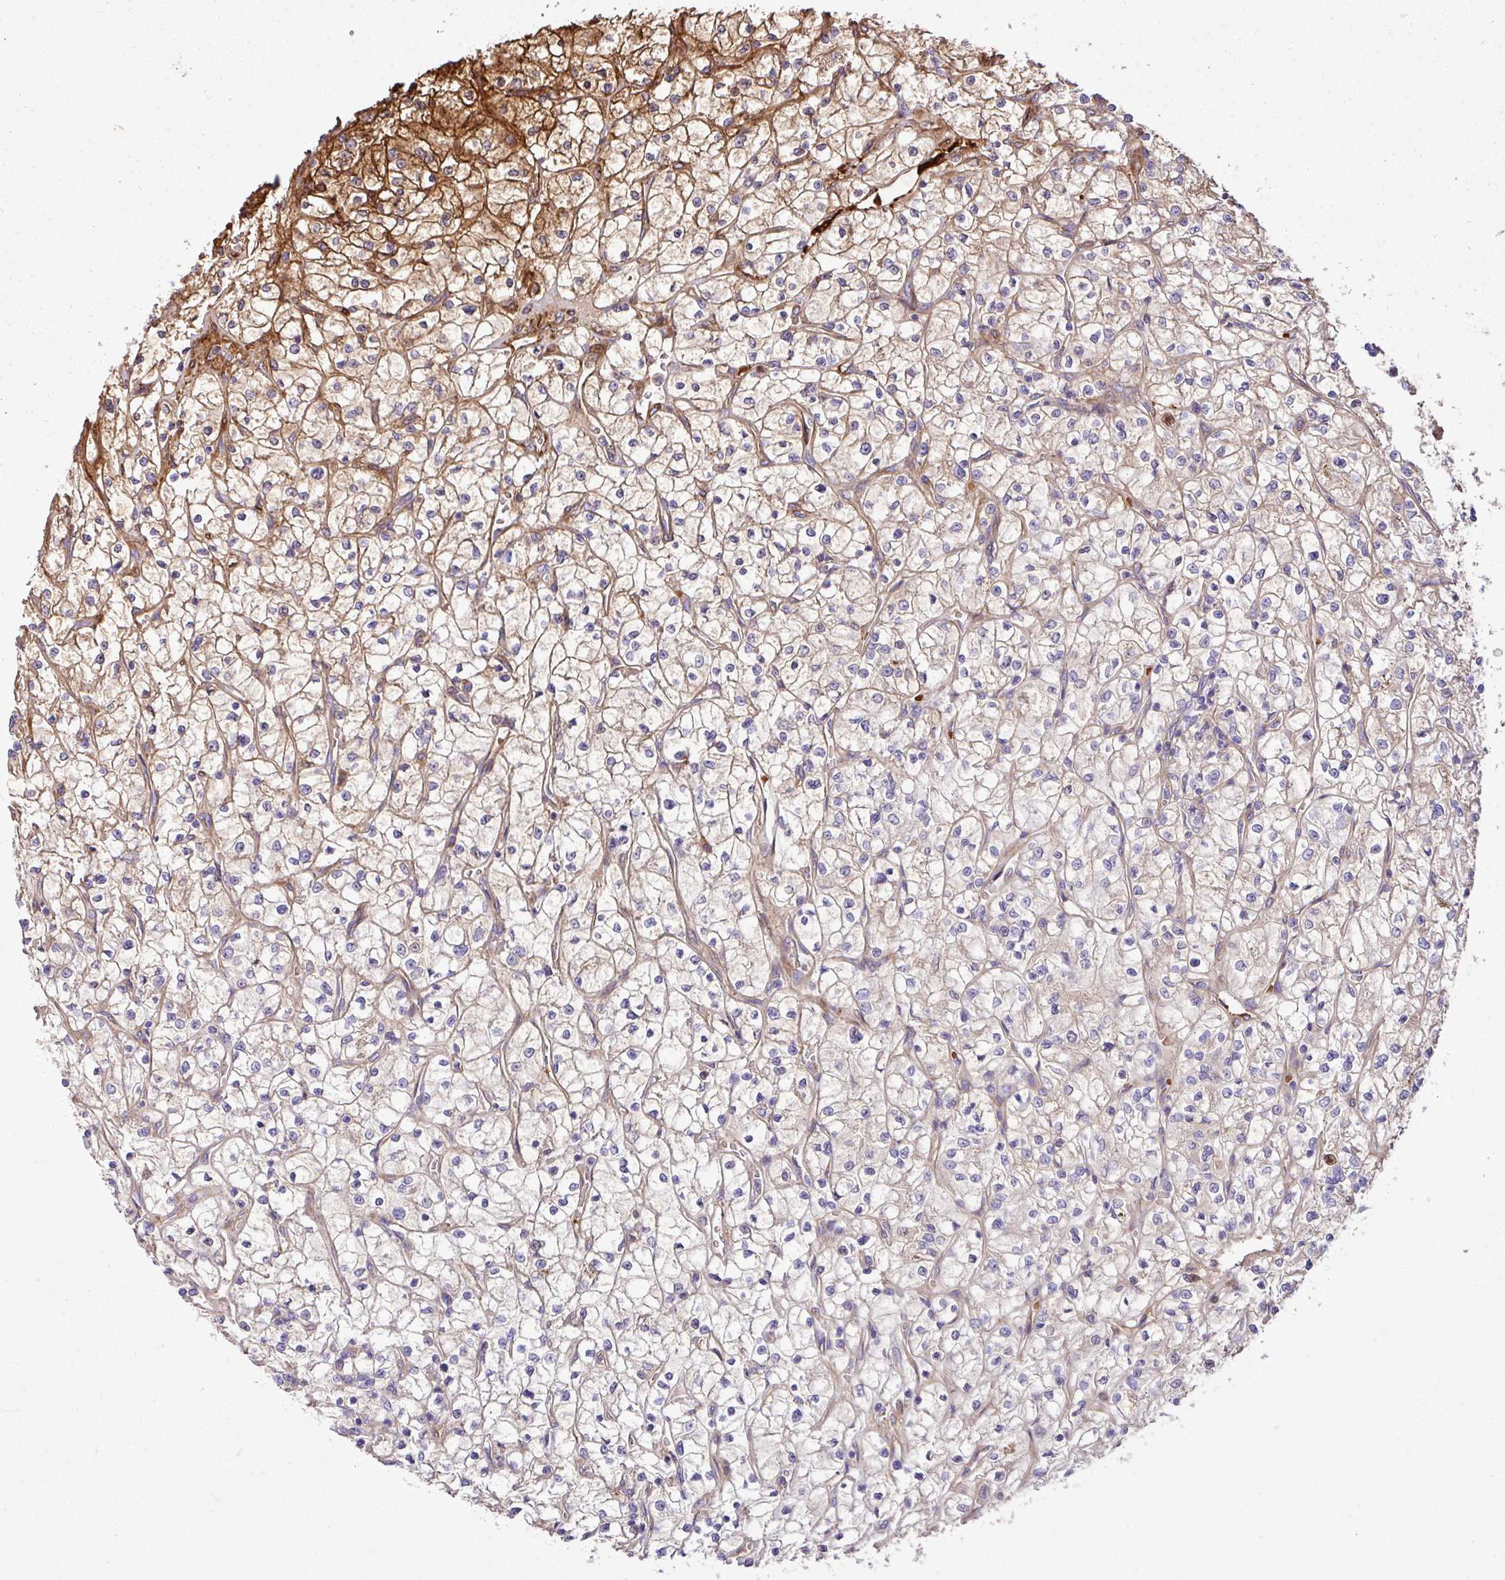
{"staining": {"intensity": "moderate", "quantity": "<25%", "location": "cytoplasmic/membranous"}, "tissue": "renal cancer", "cell_type": "Tumor cells", "image_type": "cancer", "snomed": [{"axis": "morphology", "description": "Adenocarcinoma, NOS"}, {"axis": "topography", "description": "Kidney"}], "caption": "About <25% of tumor cells in human renal adenocarcinoma demonstrate moderate cytoplasmic/membranous protein staining as visualized by brown immunohistochemical staining.", "gene": "CTXN2", "patient": {"sex": "female", "age": 64}}